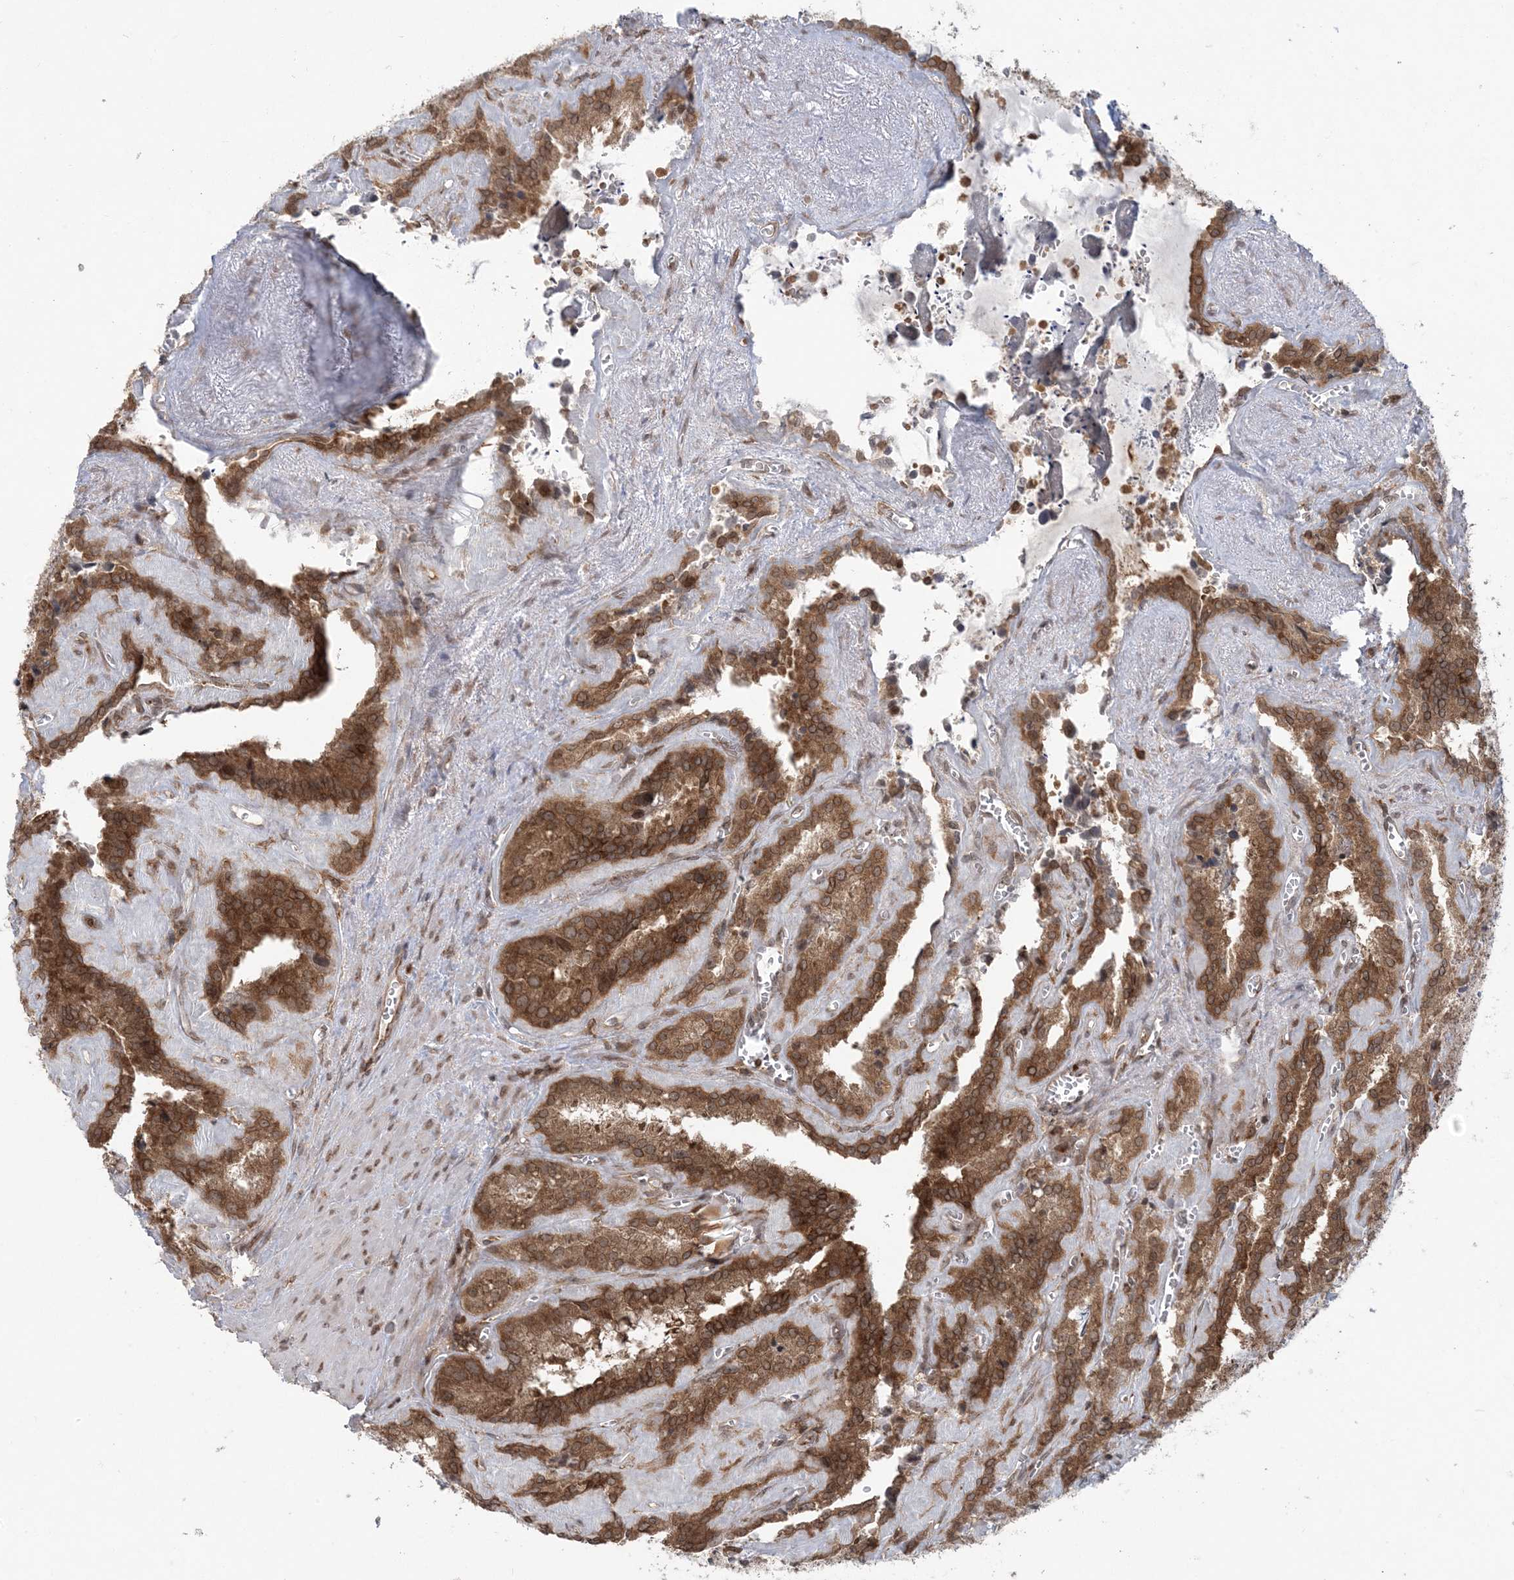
{"staining": {"intensity": "strong", "quantity": ">75%", "location": "cytoplasmic/membranous,nuclear"}, "tissue": "seminal vesicle", "cell_type": "Glandular cells", "image_type": "normal", "snomed": [{"axis": "morphology", "description": "Normal tissue, NOS"}, {"axis": "topography", "description": "Prostate"}, {"axis": "topography", "description": "Seminal veicle"}], "caption": "Strong cytoplasmic/membranous,nuclear staining for a protein is present in approximately >75% of glandular cells of normal seminal vesicle using immunohistochemistry (IHC).", "gene": "DDX19B", "patient": {"sex": "male", "age": 59}}